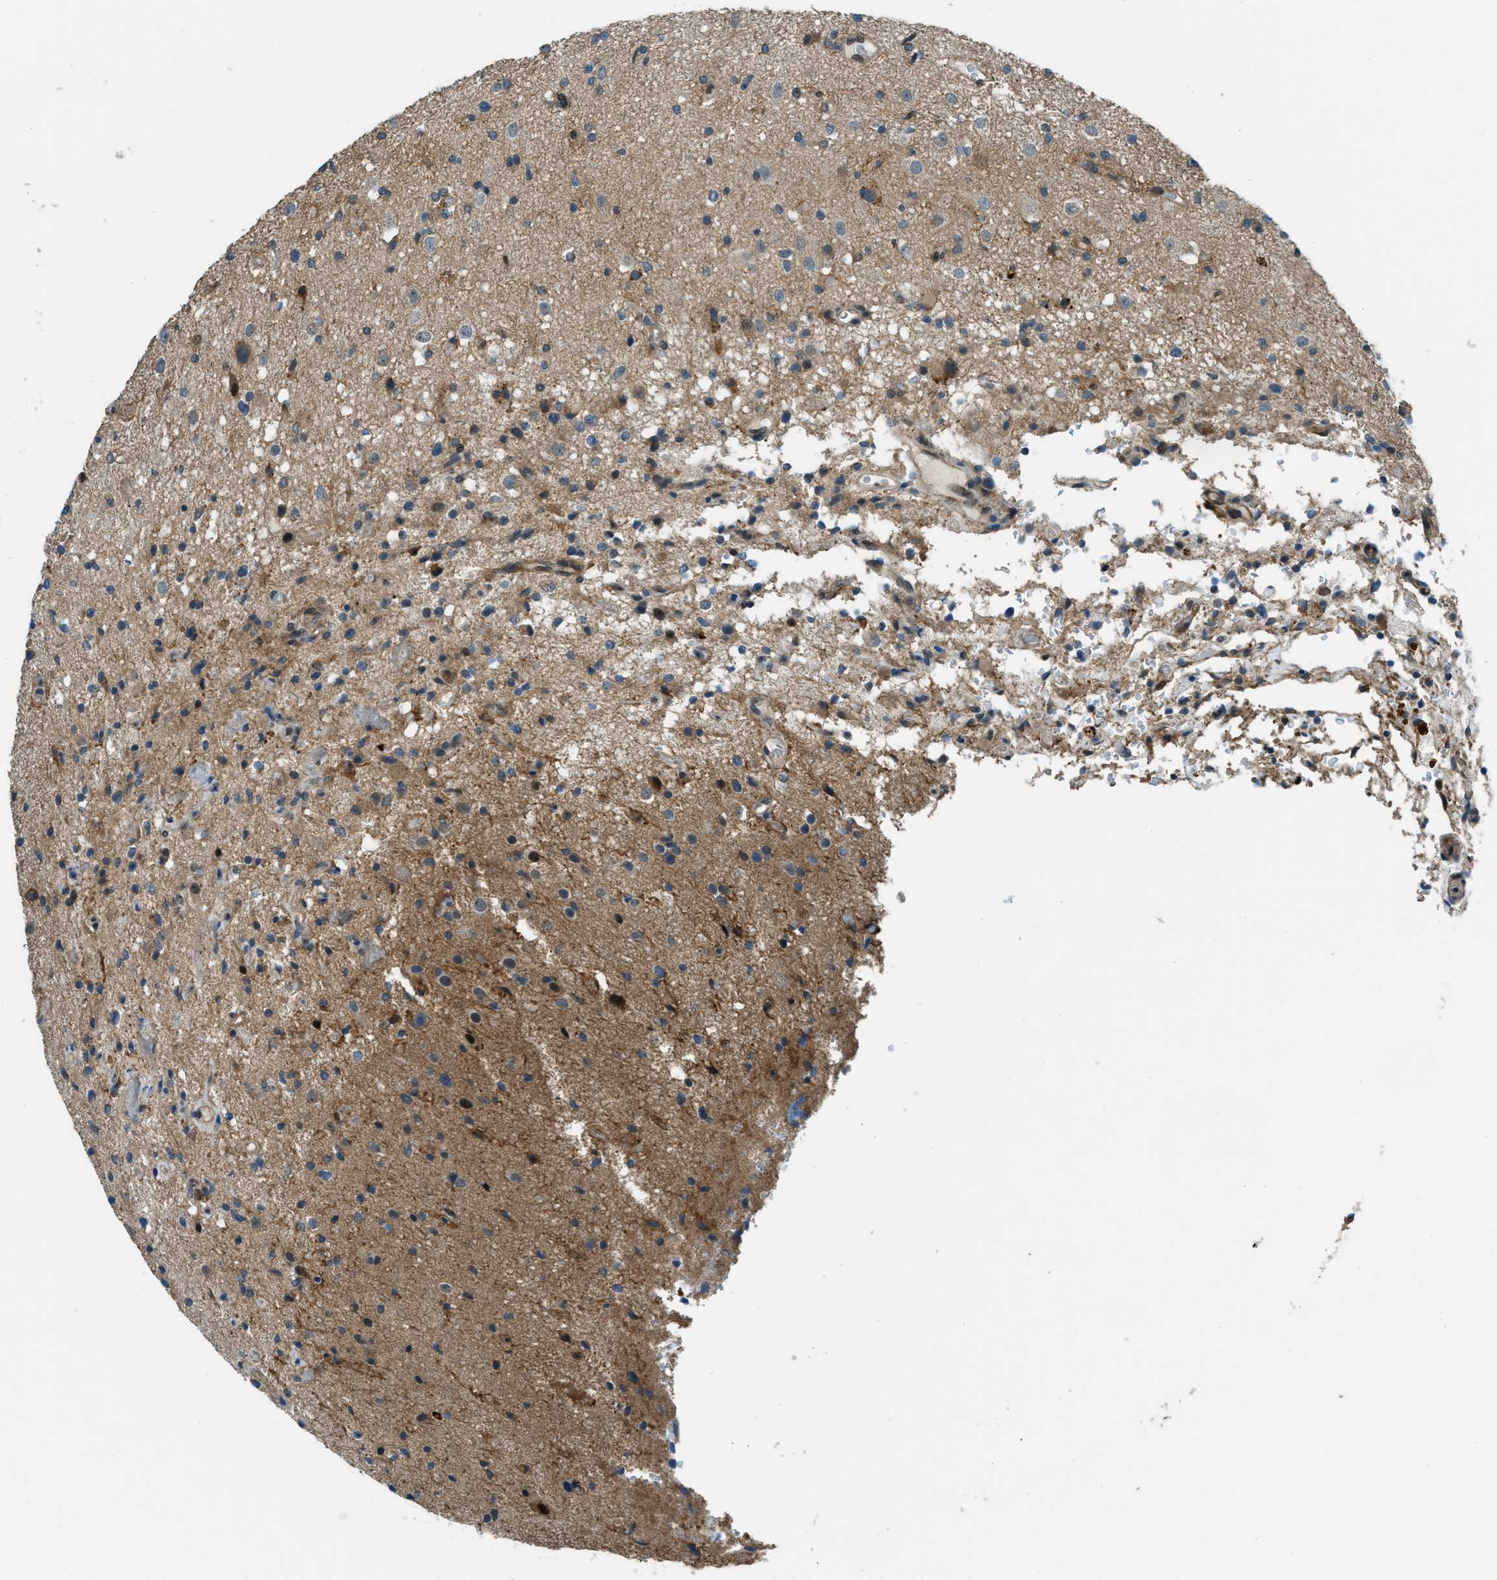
{"staining": {"intensity": "weak", "quantity": "25%-75%", "location": "cytoplasmic/membranous"}, "tissue": "glioma", "cell_type": "Tumor cells", "image_type": "cancer", "snomed": [{"axis": "morphology", "description": "Glioma, malignant, High grade"}, {"axis": "topography", "description": "Brain"}], "caption": "High-power microscopy captured an IHC histopathology image of malignant glioma (high-grade), revealing weak cytoplasmic/membranous staining in approximately 25%-75% of tumor cells.", "gene": "NPEPL1", "patient": {"sex": "male", "age": 33}}